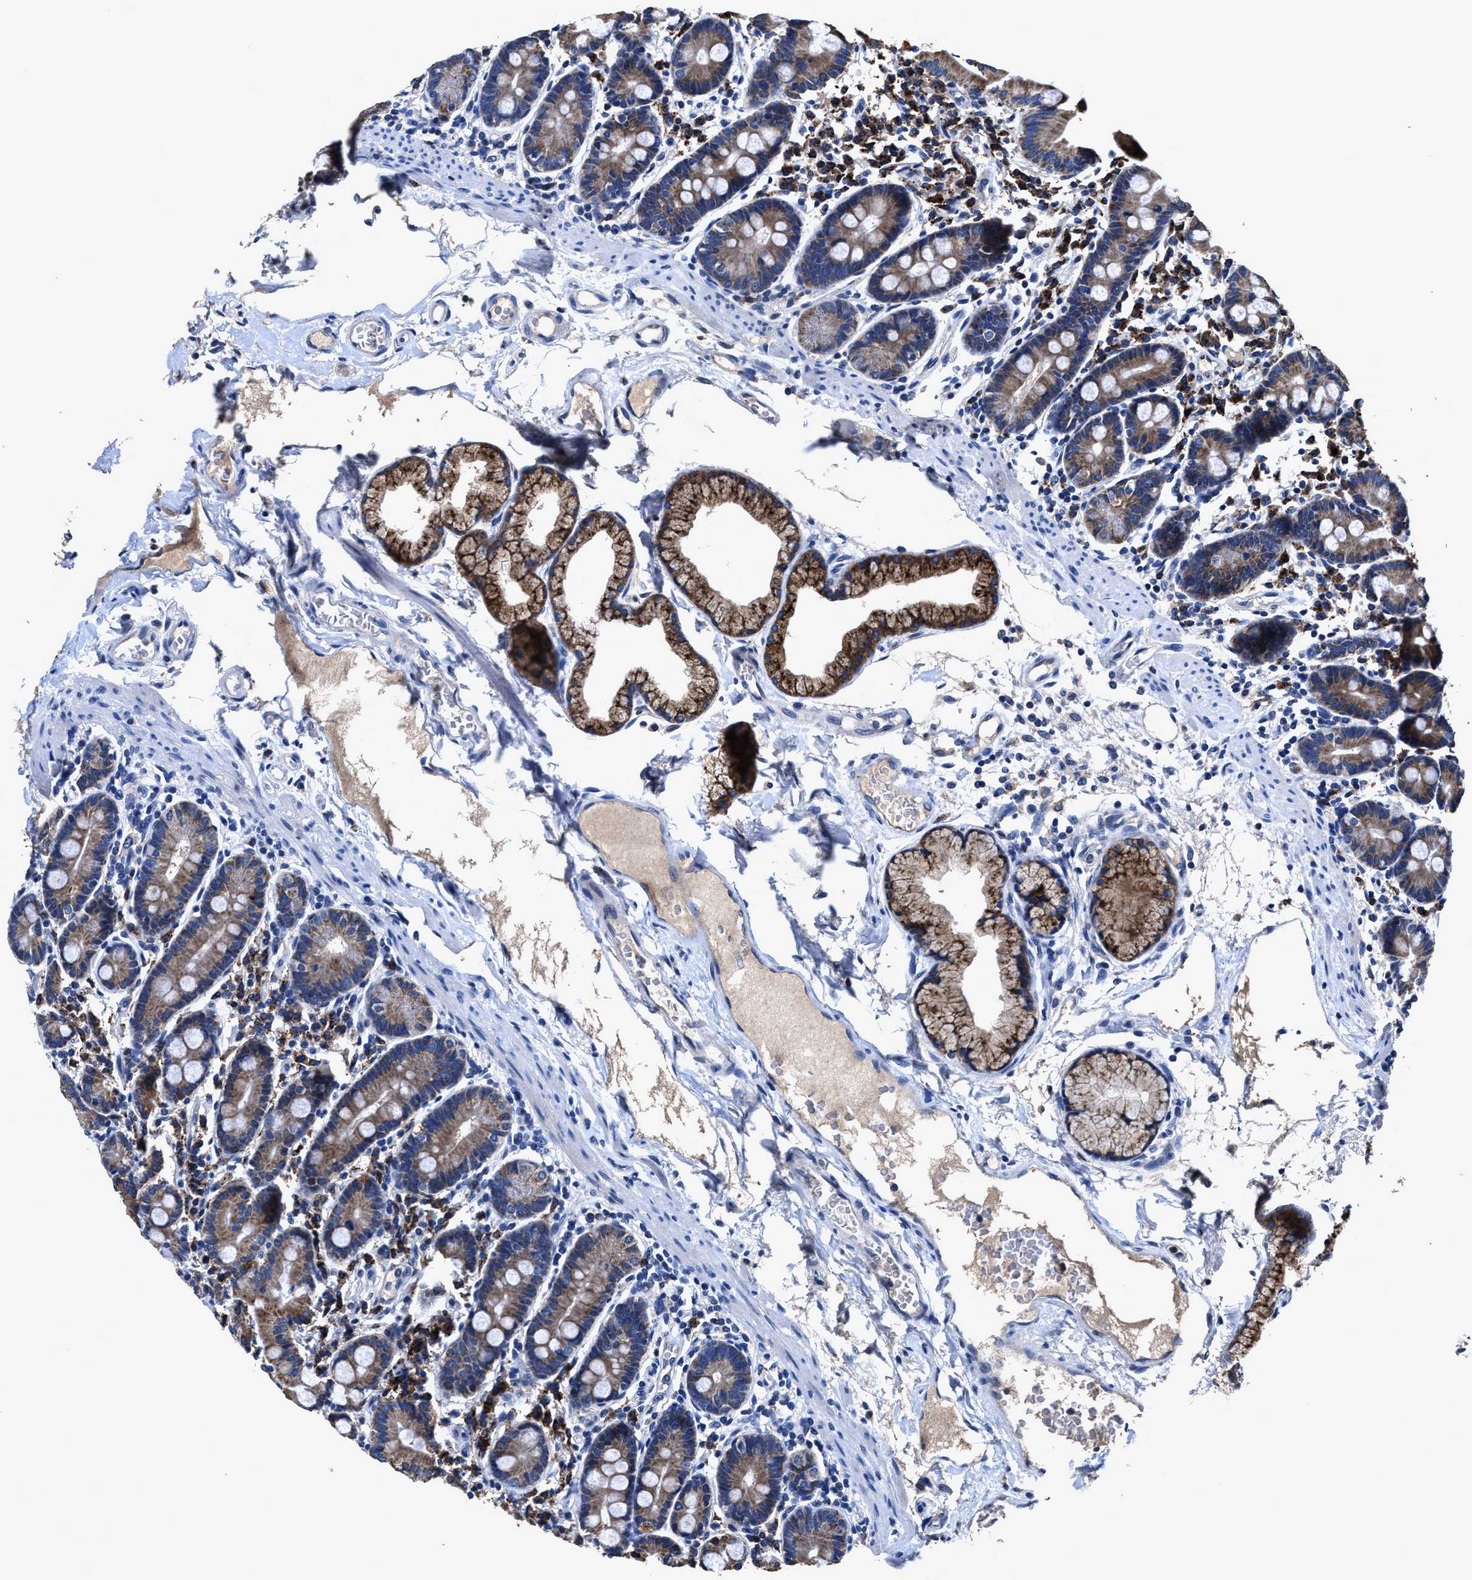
{"staining": {"intensity": "moderate", "quantity": ">75%", "location": "cytoplasmic/membranous"}, "tissue": "duodenum", "cell_type": "Glandular cells", "image_type": "normal", "snomed": [{"axis": "morphology", "description": "Normal tissue, NOS"}, {"axis": "topography", "description": "Duodenum"}], "caption": "Immunohistochemical staining of benign human duodenum reveals >75% levels of moderate cytoplasmic/membranous protein expression in approximately >75% of glandular cells.", "gene": "UBR4", "patient": {"sex": "male", "age": 50}}